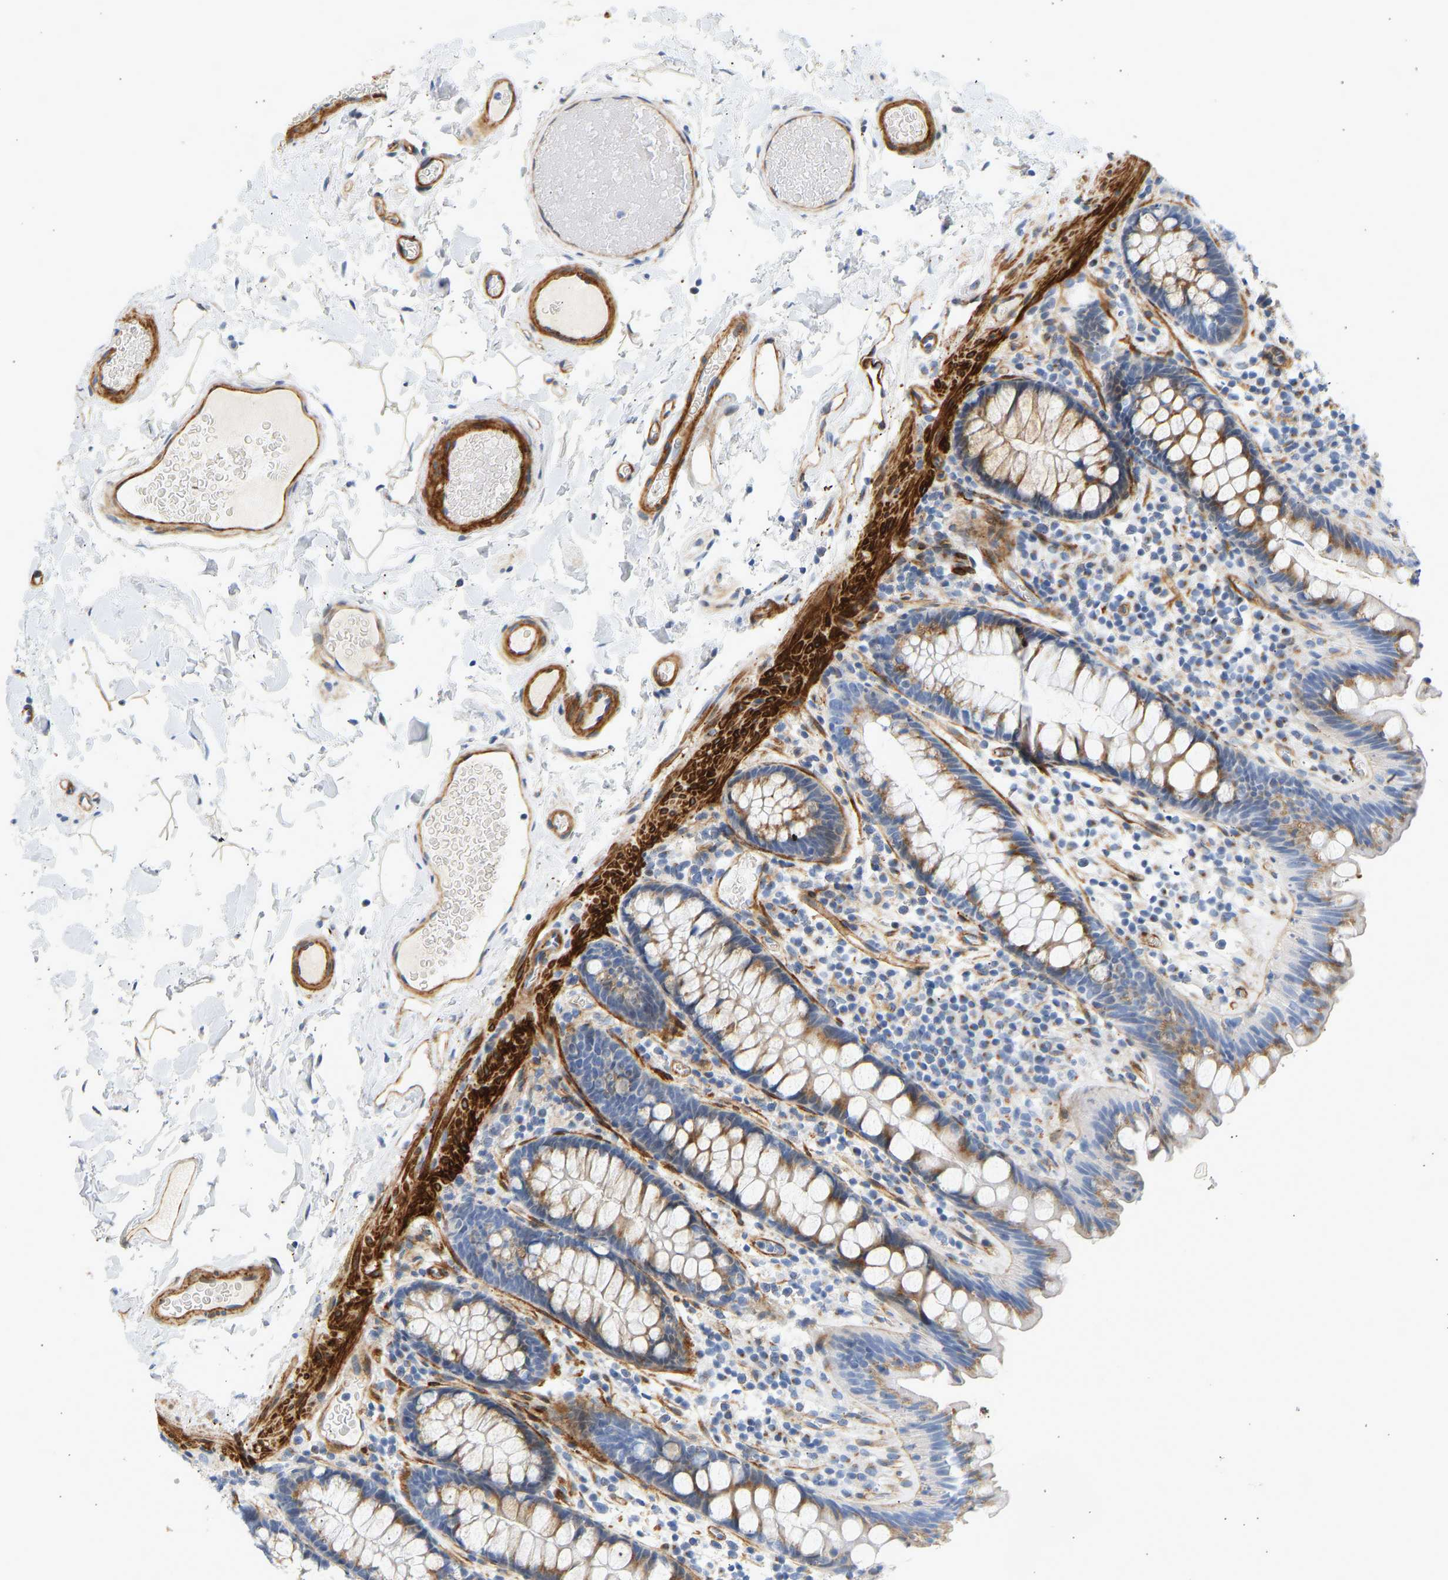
{"staining": {"intensity": "strong", "quantity": ">75%", "location": "cytoplasmic/membranous"}, "tissue": "colon", "cell_type": "Endothelial cells", "image_type": "normal", "snomed": [{"axis": "morphology", "description": "Normal tissue, NOS"}, {"axis": "topography", "description": "Colon"}], "caption": "Immunohistochemistry (IHC) (DAB (3,3'-diaminobenzidine)) staining of normal human colon exhibits strong cytoplasmic/membranous protein positivity in about >75% of endothelial cells.", "gene": "SLC30A7", "patient": {"sex": "female", "age": 80}}